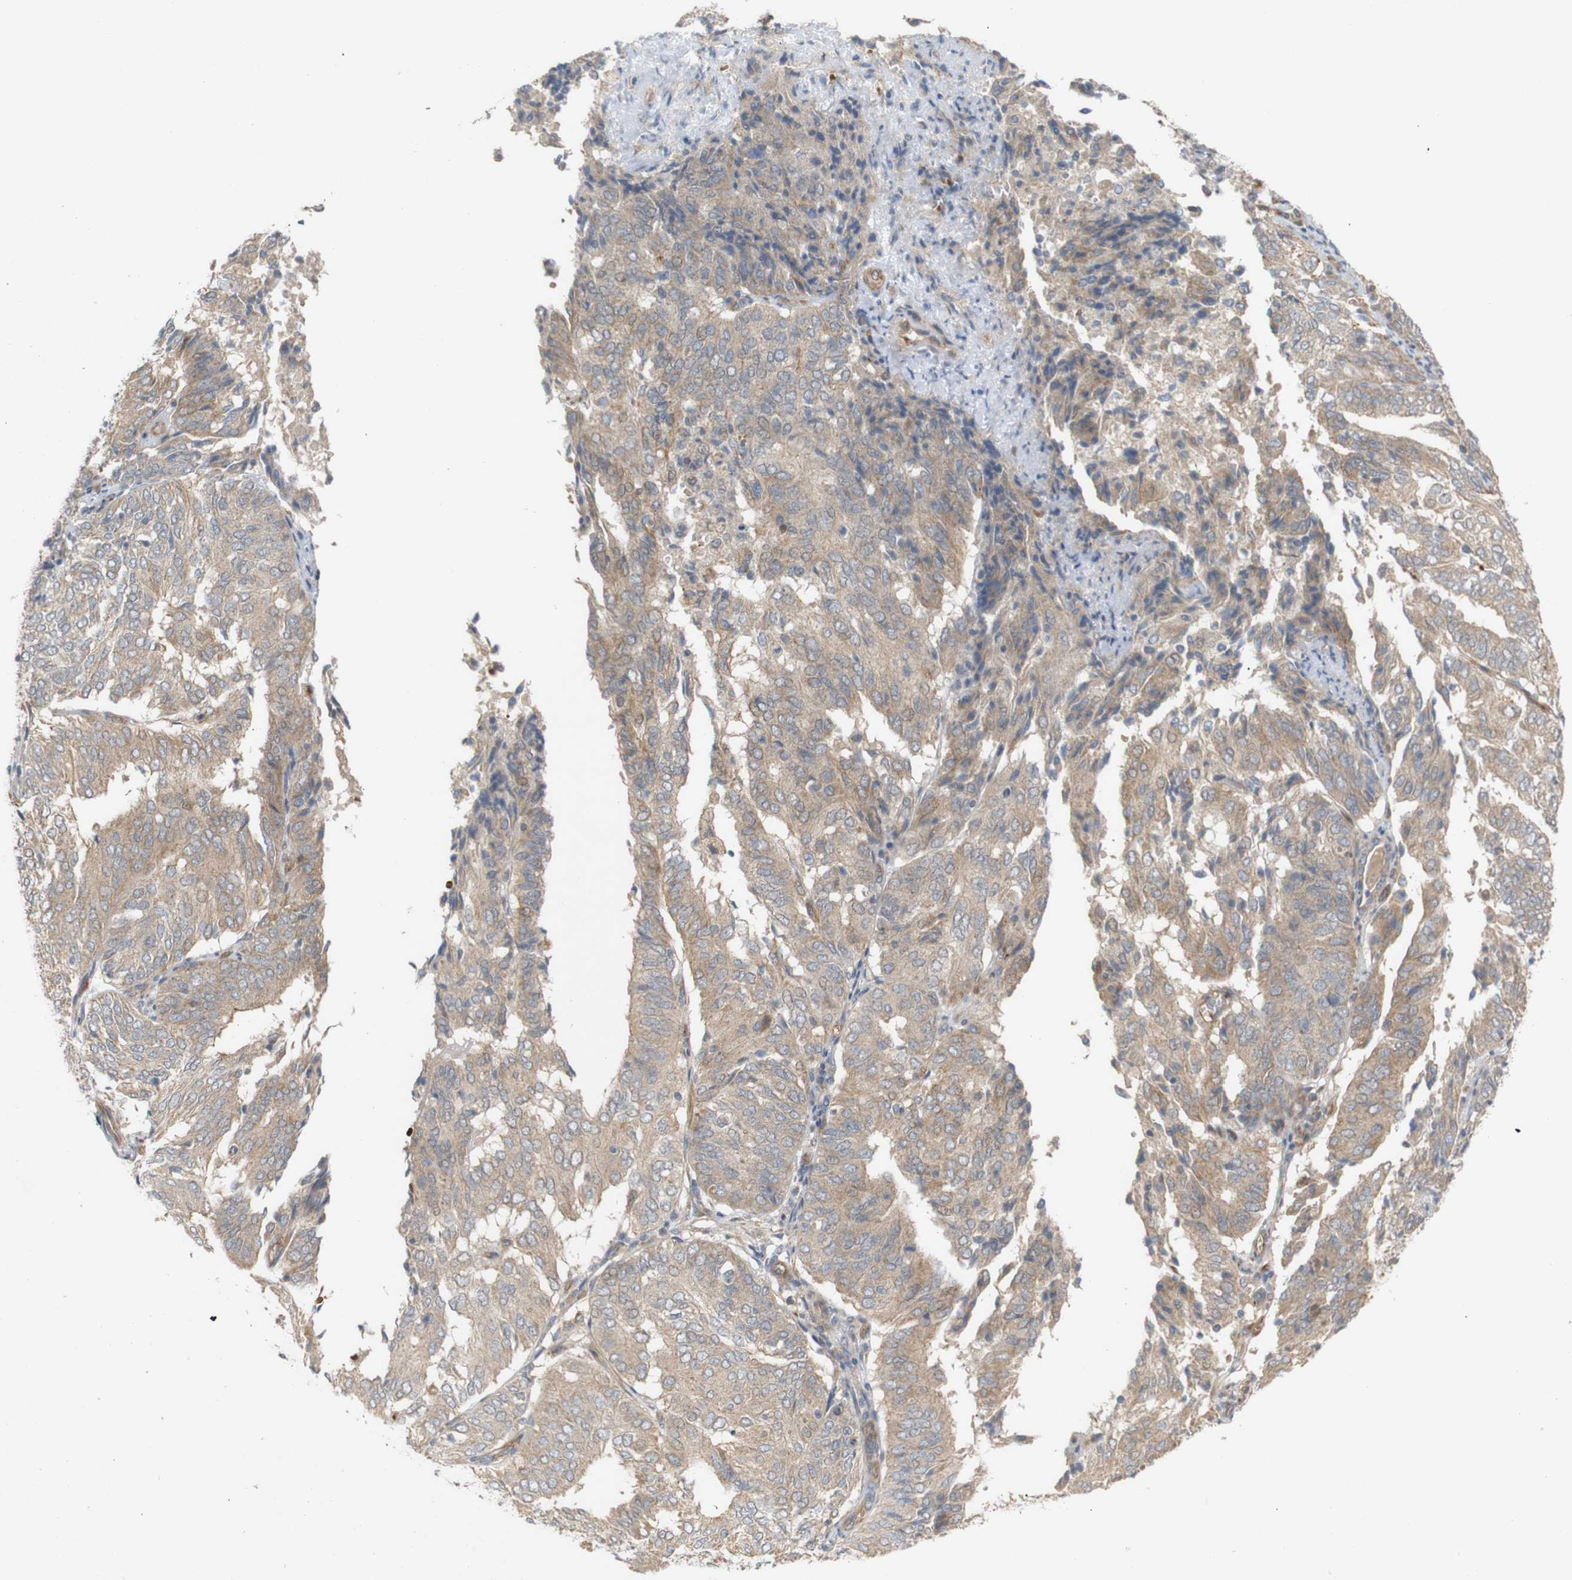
{"staining": {"intensity": "weak", "quantity": ">75%", "location": "cytoplasmic/membranous"}, "tissue": "endometrial cancer", "cell_type": "Tumor cells", "image_type": "cancer", "snomed": [{"axis": "morphology", "description": "Adenocarcinoma, NOS"}, {"axis": "topography", "description": "Uterus"}], "caption": "Human adenocarcinoma (endometrial) stained for a protein (brown) demonstrates weak cytoplasmic/membranous positive positivity in about >75% of tumor cells.", "gene": "RPTOR", "patient": {"sex": "female", "age": 60}}